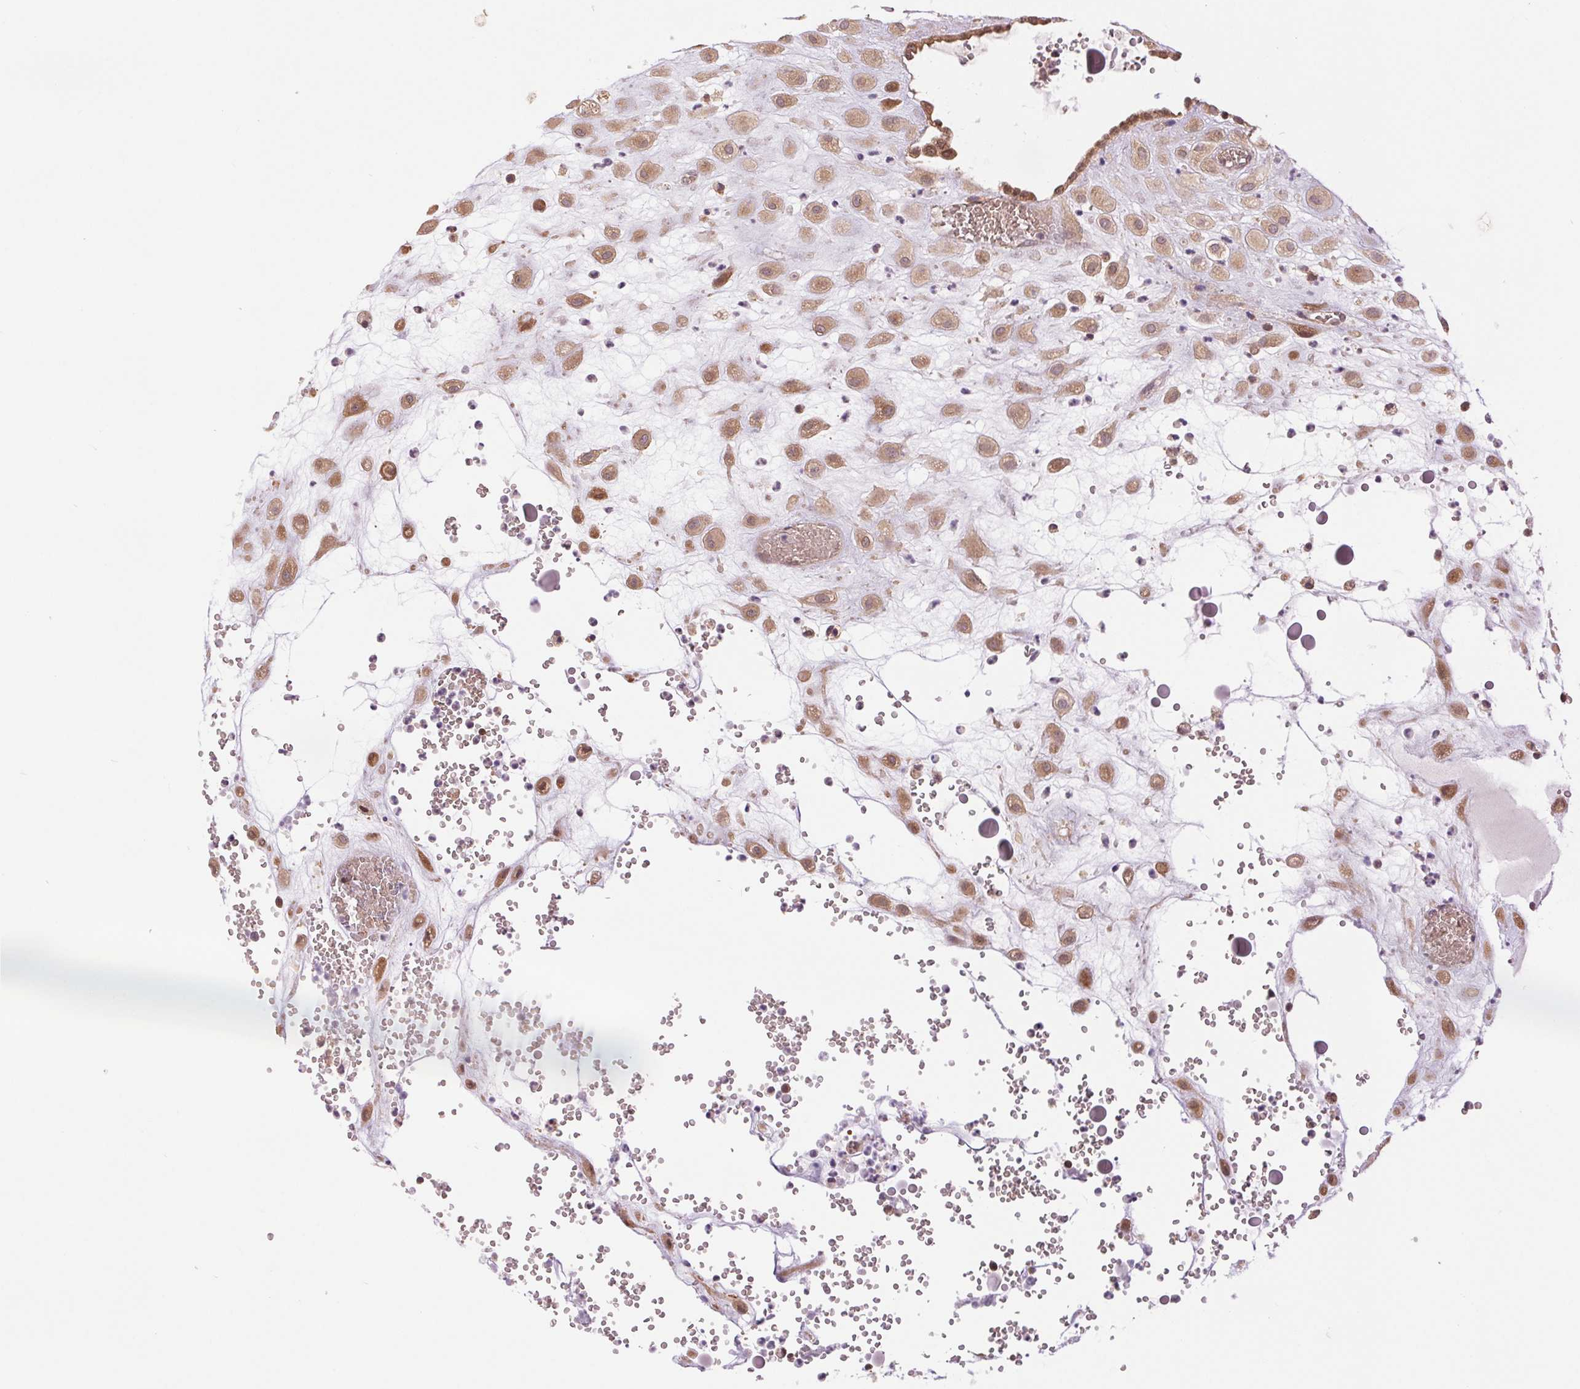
{"staining": {"intensity": "moderate", "quantity": ">75%", "location": "cytoplasmic/membranous,nuclear"}, "tissue": "placenta", "cell_type": "Decidual cells", "image_type": "normal", "snomed": [{"axis": "morphology", "description": "Normal tissue, NOS"}, {"axis": "topography", "description": "Placenta"}], "caption": "DAB immunohistochemical staining of benign human placenta reveals moderate cytoplasmic/membranous,nuclear protein staining in approximately >75% of decidual cells. (DAB IHC with brightfield microscopy, high magnification).", "gene": "BTF3L4", "patient": {"sex": "female", "age": 24}}